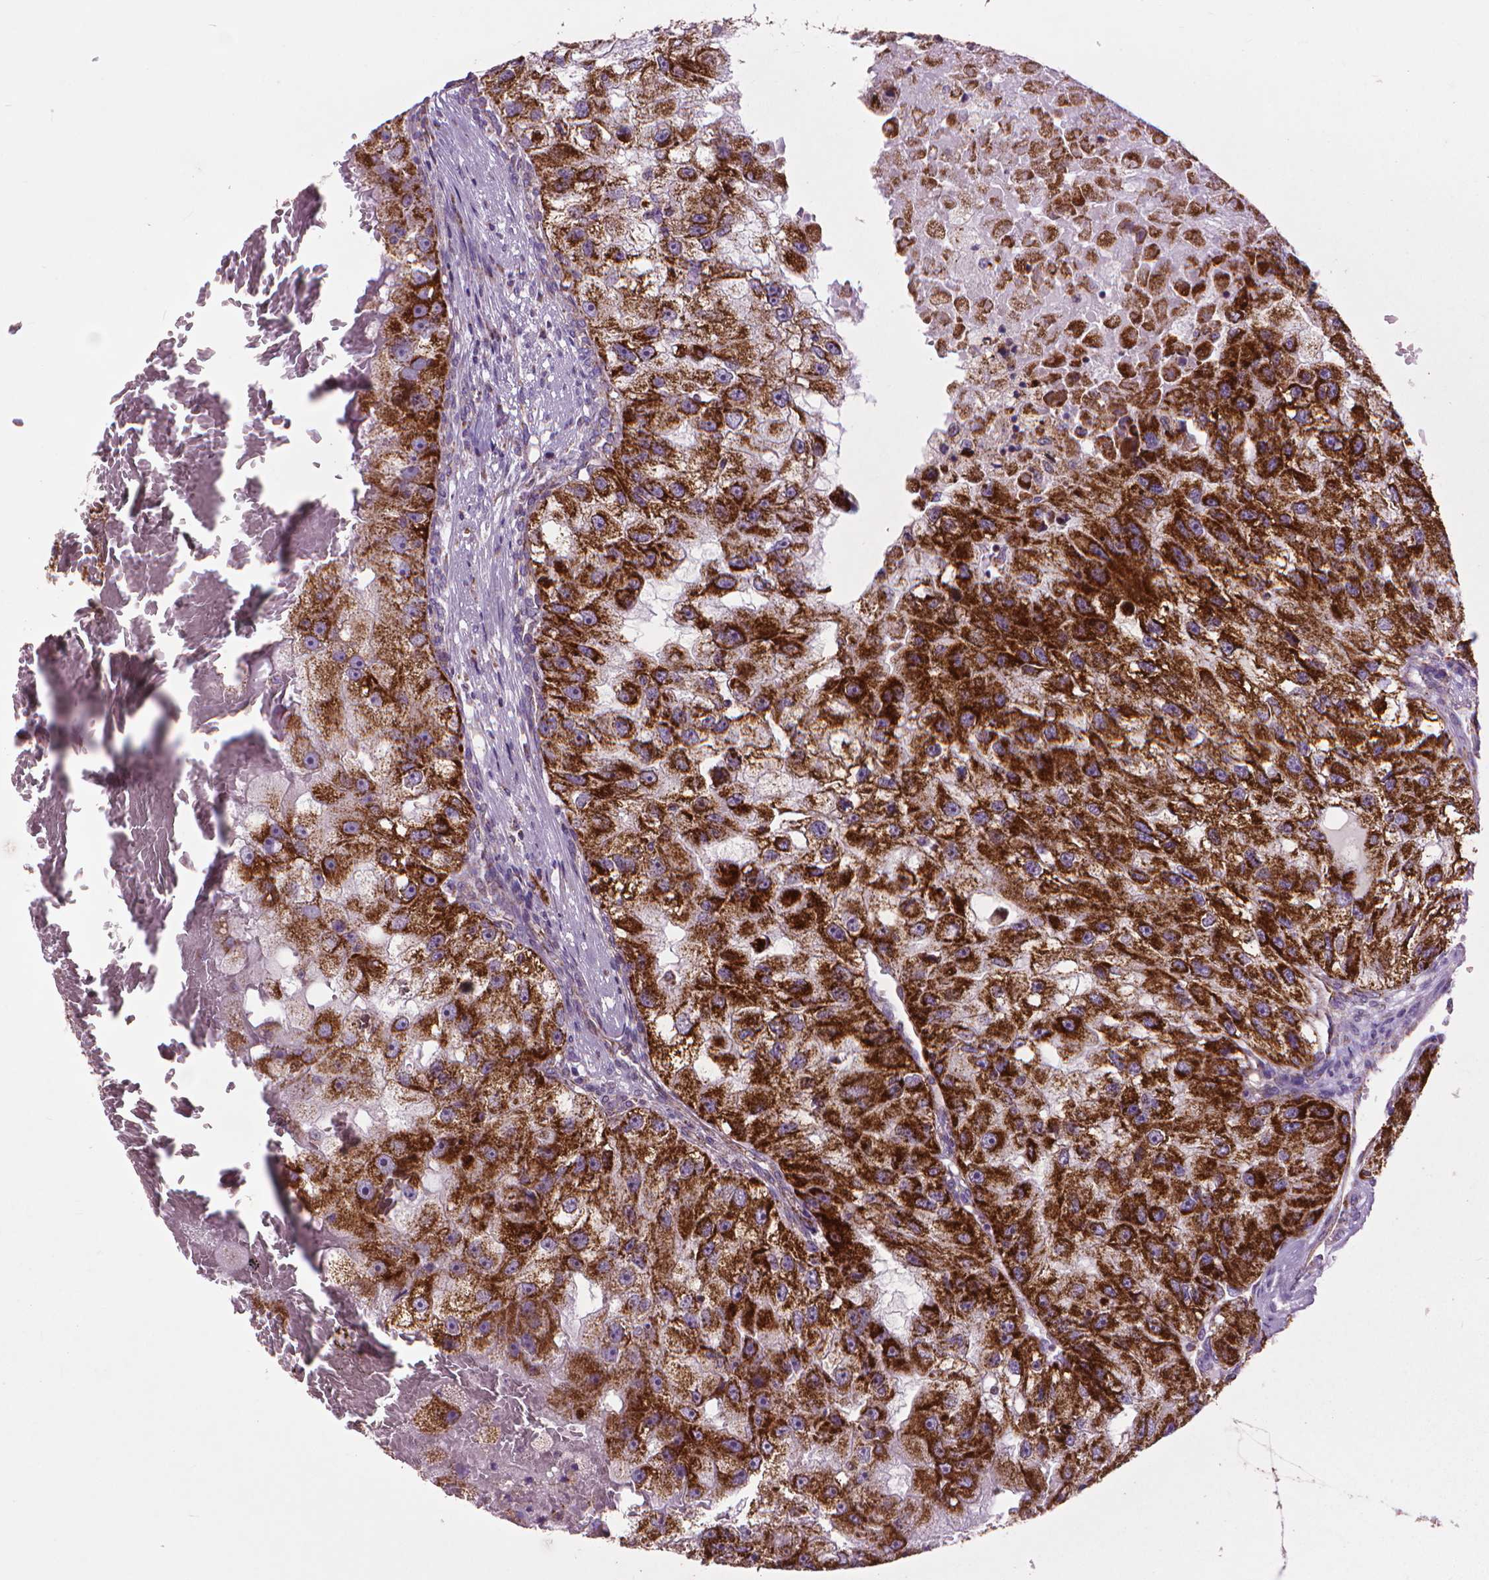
{"staining": {"intensity": "strong", "quantity": ">75%", "location": "cytoplasmic/membranous"}, "tissue": "renal cancer", "cell_type": "Tumor cells", "image_type": "cancer", "snomed": [{"axis": "morphology", "description": "Adenocarcinoma, NOS"}, {"axis": "topography", "description": "Kidney"}], "caption": "Renal cancer stained with DAB (3,3'-diaminobenzidine) immunohistochemistry shows high levels of strong cytoplasmic/membranous positivity in approximately >75% of tumor cells.", "gene": "VDAC1", "patient": {"sex": "male", "age": 63}}